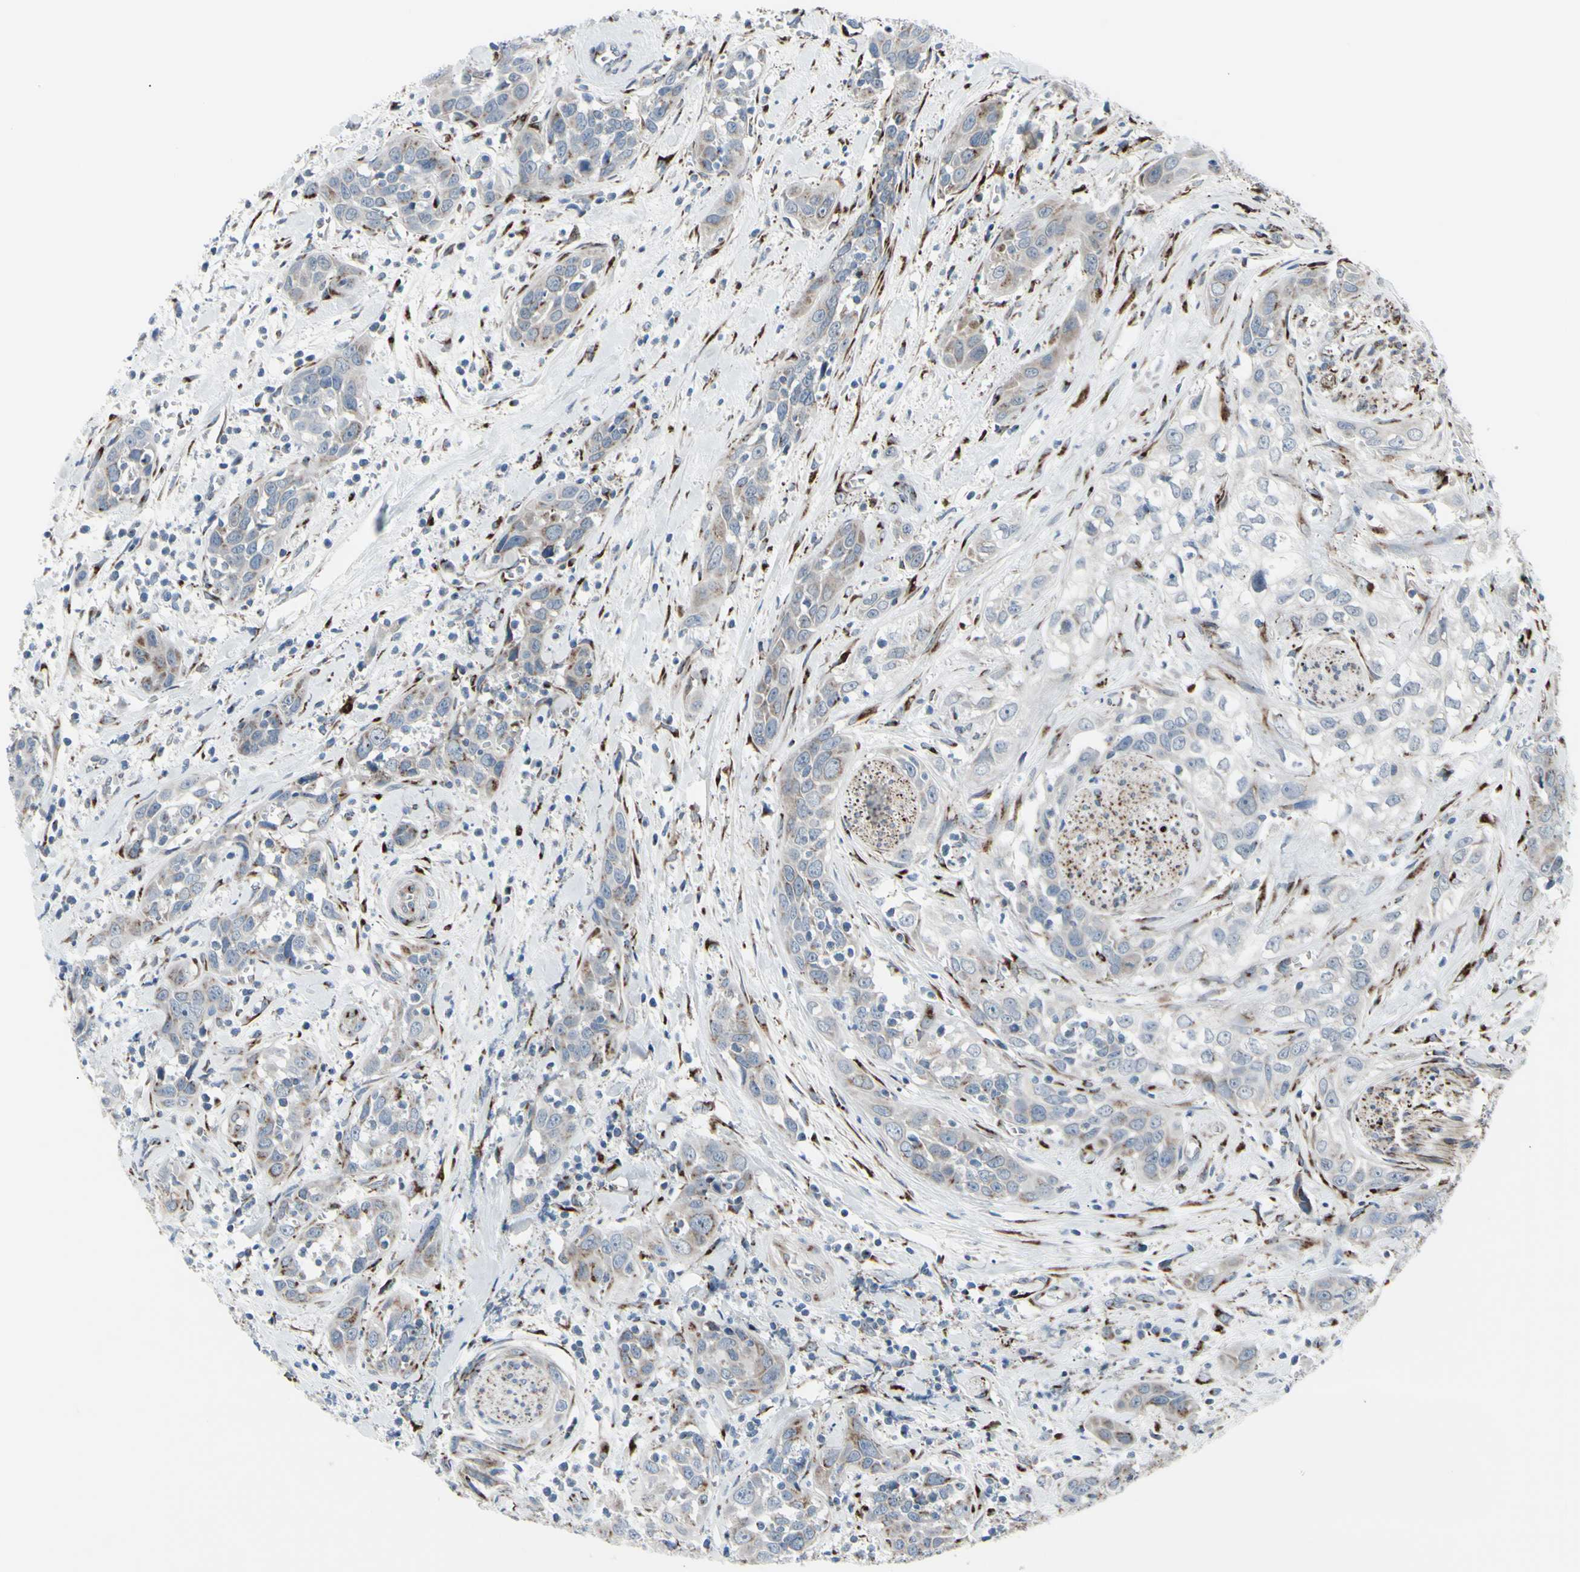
{"staining": {"intensity": "weak", "quantity": "25%-75%", "location": "cytoplasmic/membranous"}, "tissue": "head and neck cancer", "cell_type": "Tumor cells", "image_type": "cancer", "snomed": [{"axis": "morphology", "description": "Squamous cell carcinoma, NOS"}, {"axis": "topography", "description": "Oral tissue"}, {"axis": "topography", "description": "Head-Neck"}], "caption": "High-power microscopy captured an immunohistochemistry (IHC) photomicrograph of head and neck cancer, revealing weak cytoplasmic/membranous staining in about 25%-75% of tumor cells. Immunohistochemistry stains the protein of interest in brown and the nuclei are stained blue.", "gene": "GLG1", "patient": {"sex": "female", "age": 50}}